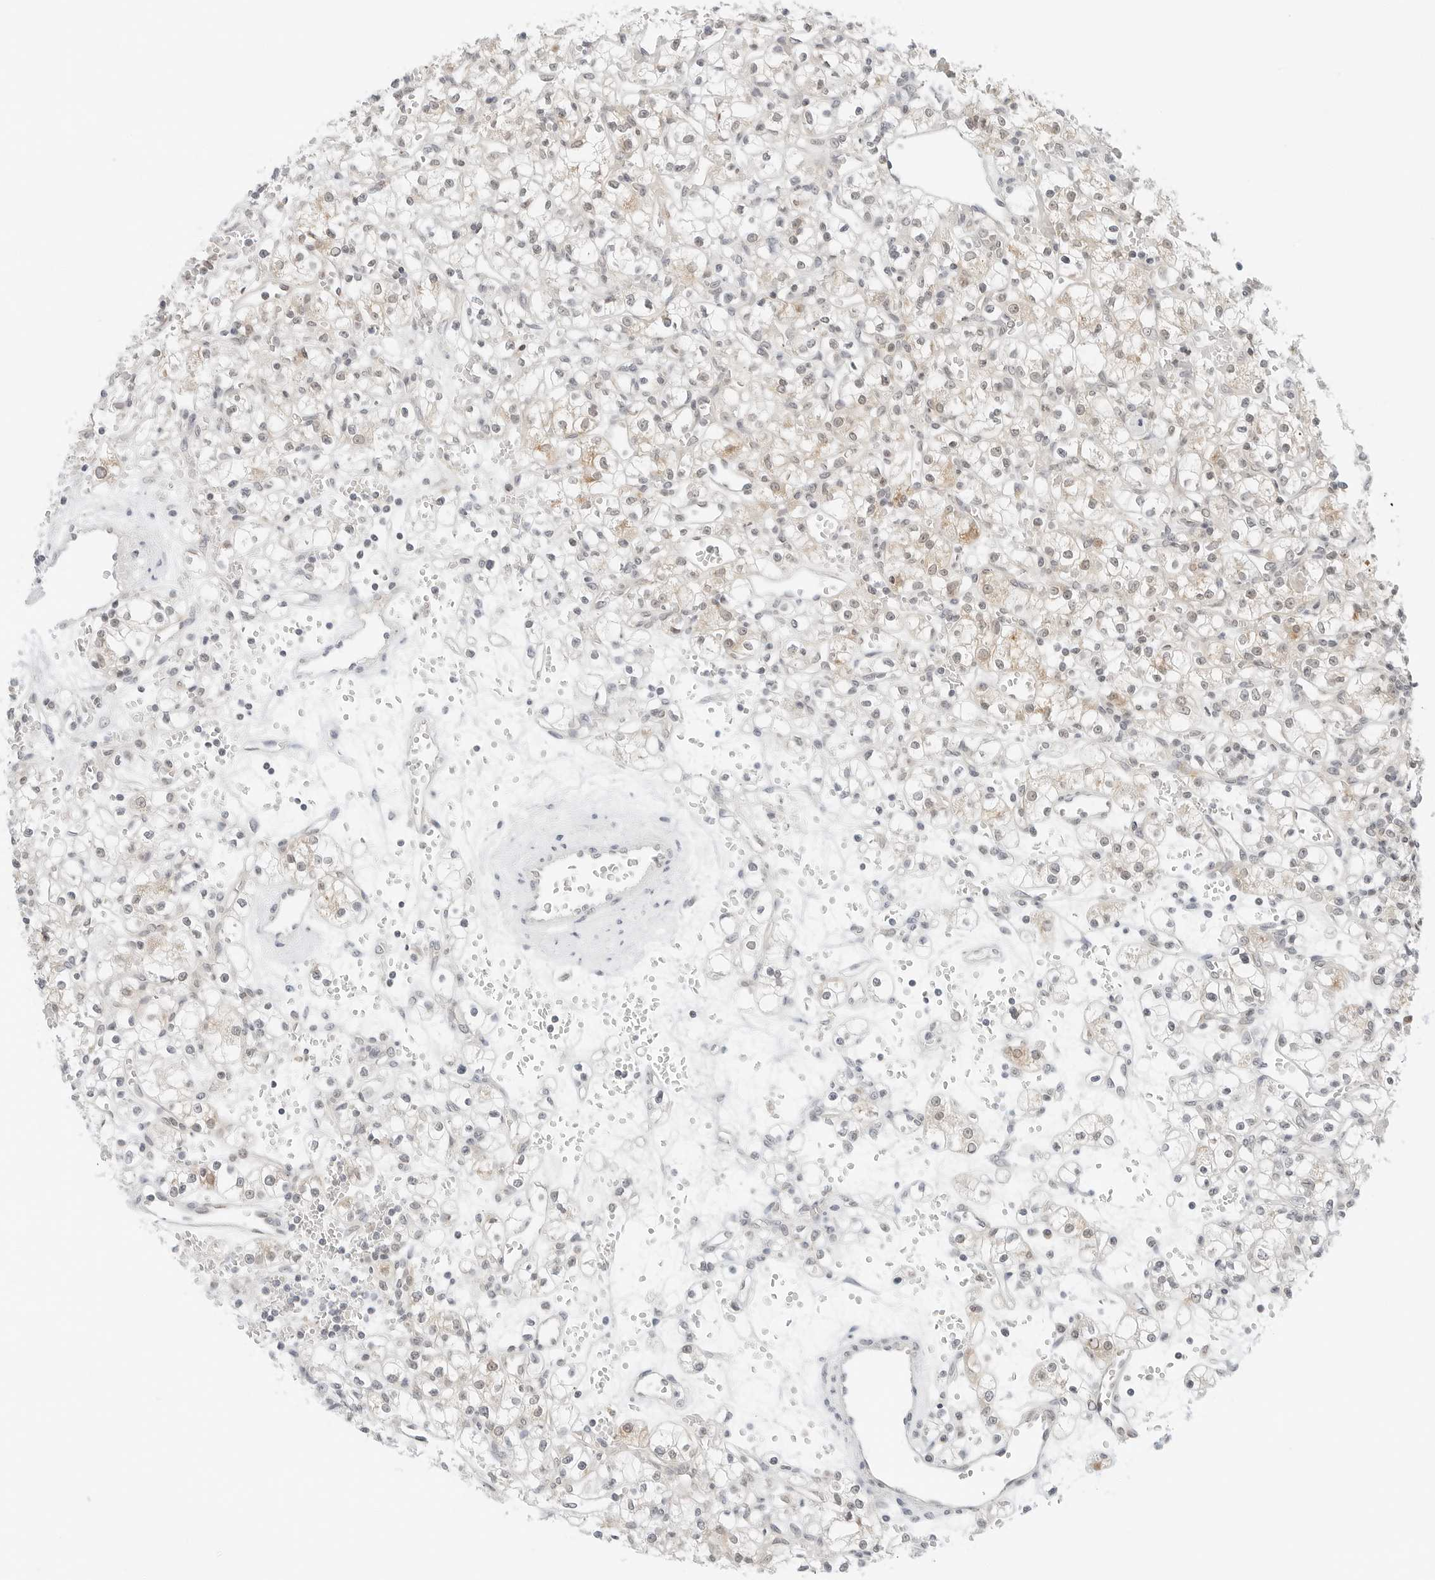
{"staining": {"intensity": "moderate", "quantity": "<25%", "location": "cytoplasmic/membranous"}, "tissue": "renal cancer", "cell_type": "Tumor cells", "image_type": "cancer", "snomed": [{"axis": "morphology", "description": "Adenocarcinoma, NOS"}, {"axis": "topography", "description": "Kidney"}], "caption": "IHC histopathology image of renal adenocarcinoma stained for a protein (brown), which exhibits low levels of moderate cytoplasmic/membranous expression in approximately <25% of tumor cells.", "gene": "IQCC", "patient": {"sex": "female", "age": 59}}